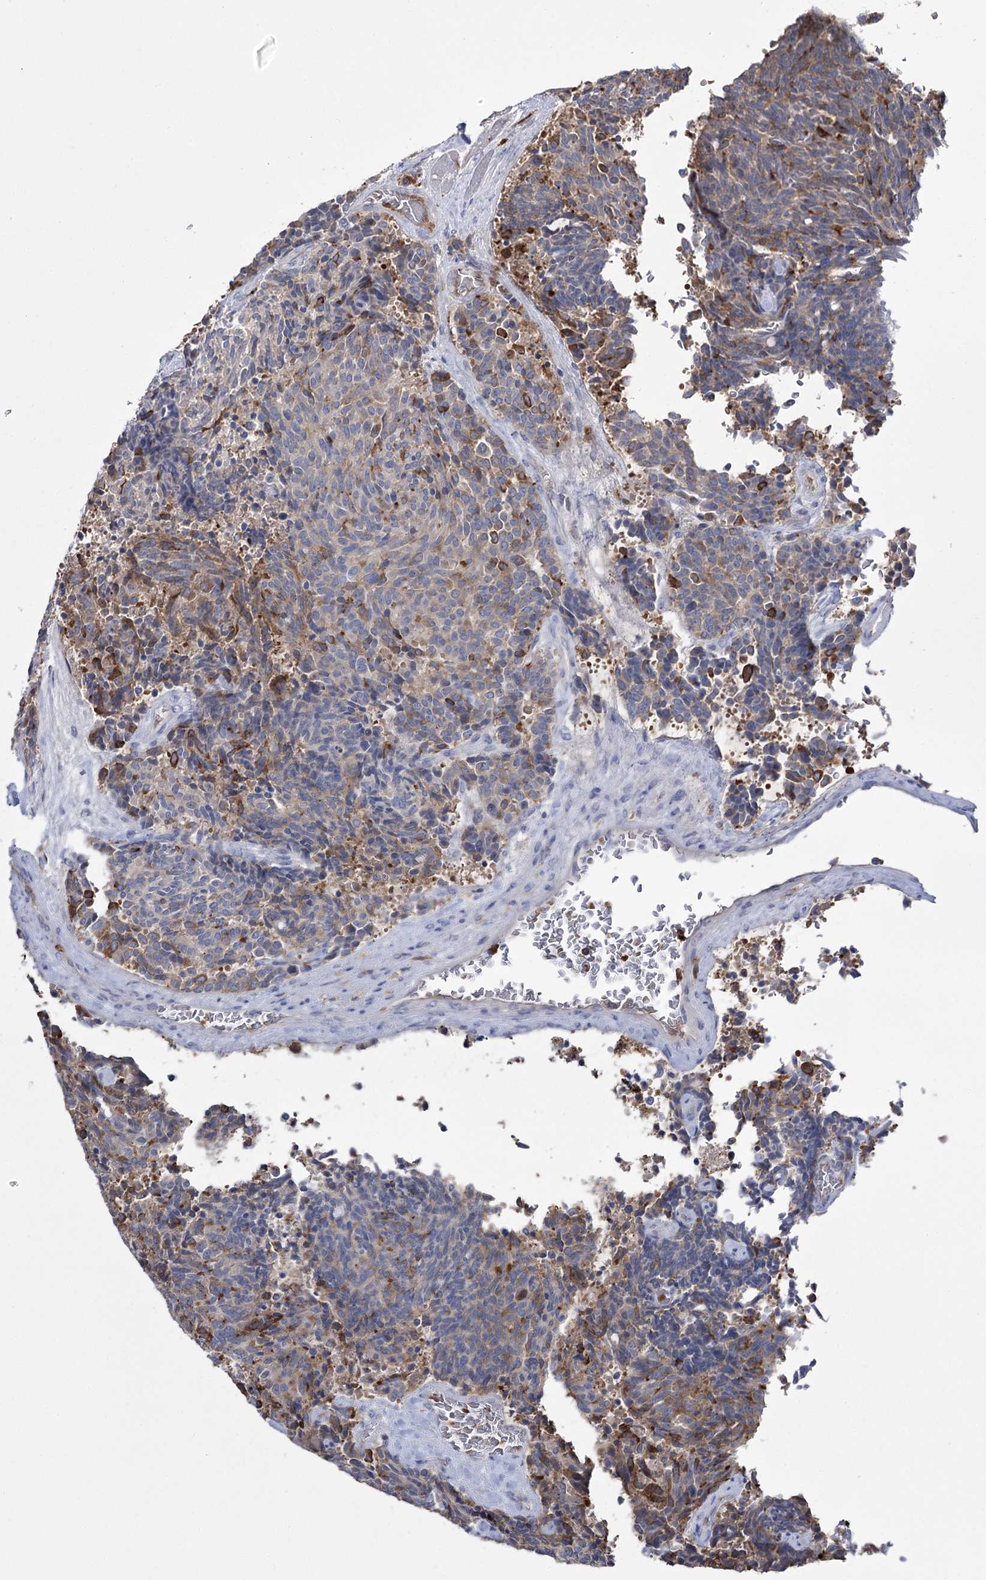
{"staining": {"intensity": "moderate", "quantity": "<25%", "location": "cytoplasmic/membranous"}, "tissue": "carcinoid", "cell_type": "Tumor cells", "image_type": "cancer", "snomed": [{"axis": "morphology", "description": "Carcinoid, malignant, NOS"}, {"axis": "topography", "description": "Pancreas"}], "caption": "This is an image of immunohistochemistry (IHC) staining of carcinoid, which shows moderate staining in the cytoplasmic/membranous of tumor cells.", "gene": "ZNF622", "patient": {"sex": "female", "age": 54}}